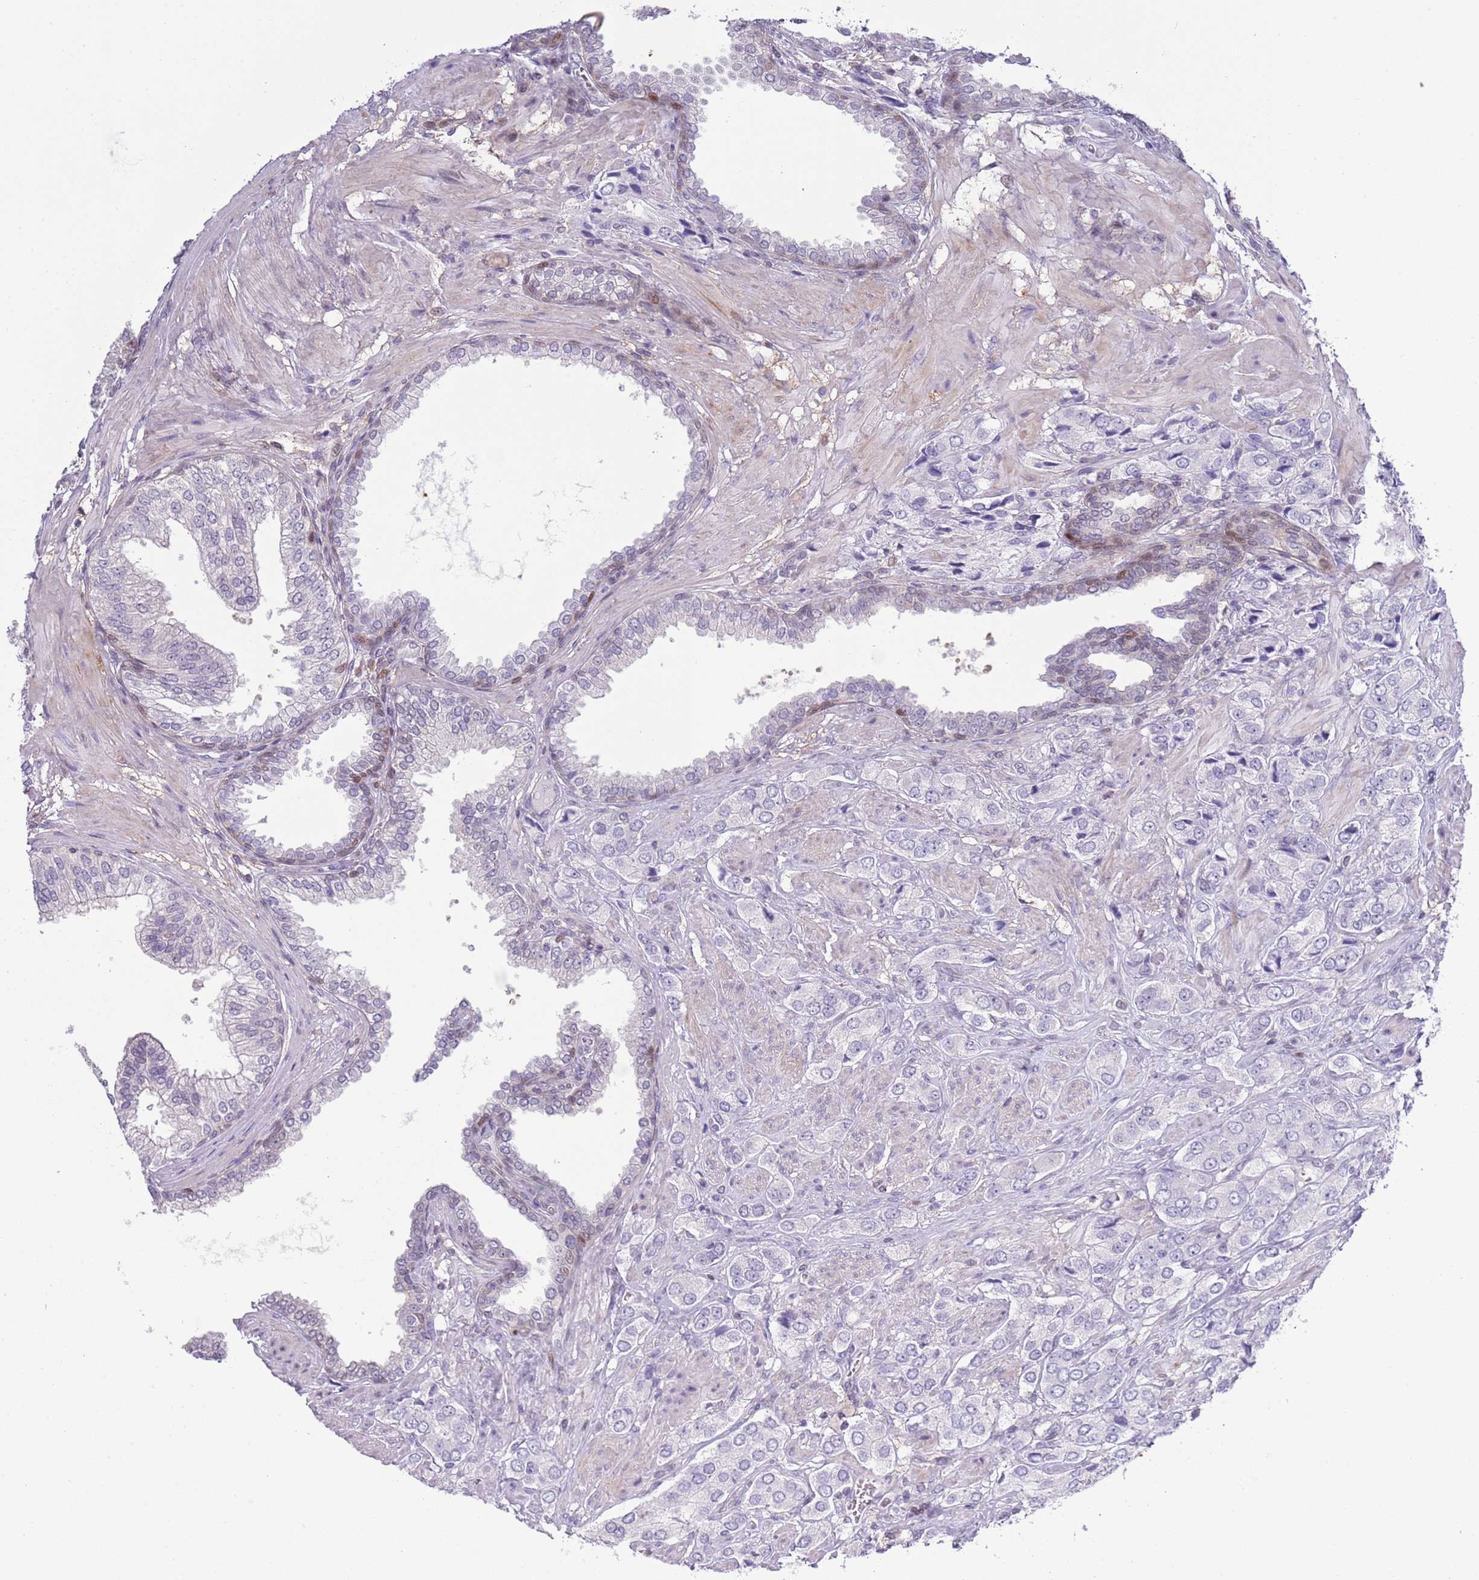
{"staining": {"intensity": "negative", "quantity": "none", "location": "none"}, "tissue": "prostate cancer", "cell_type": "Tumor cells", "image_type": "cancer", "snomed": [{"axis": "morphology", "description": "Adenocarcinoma, High grade"}, {"axis": "topography", "description": "Prostate and seminal vesicle, NOS"}], "caption": "The histopathology image reveals no significant staining in tumor cells of prostate cancer (adenocarcinoma (high-grade)).", "gene": "NBPF6", "patient": {"sex": "male", "age": 64}}